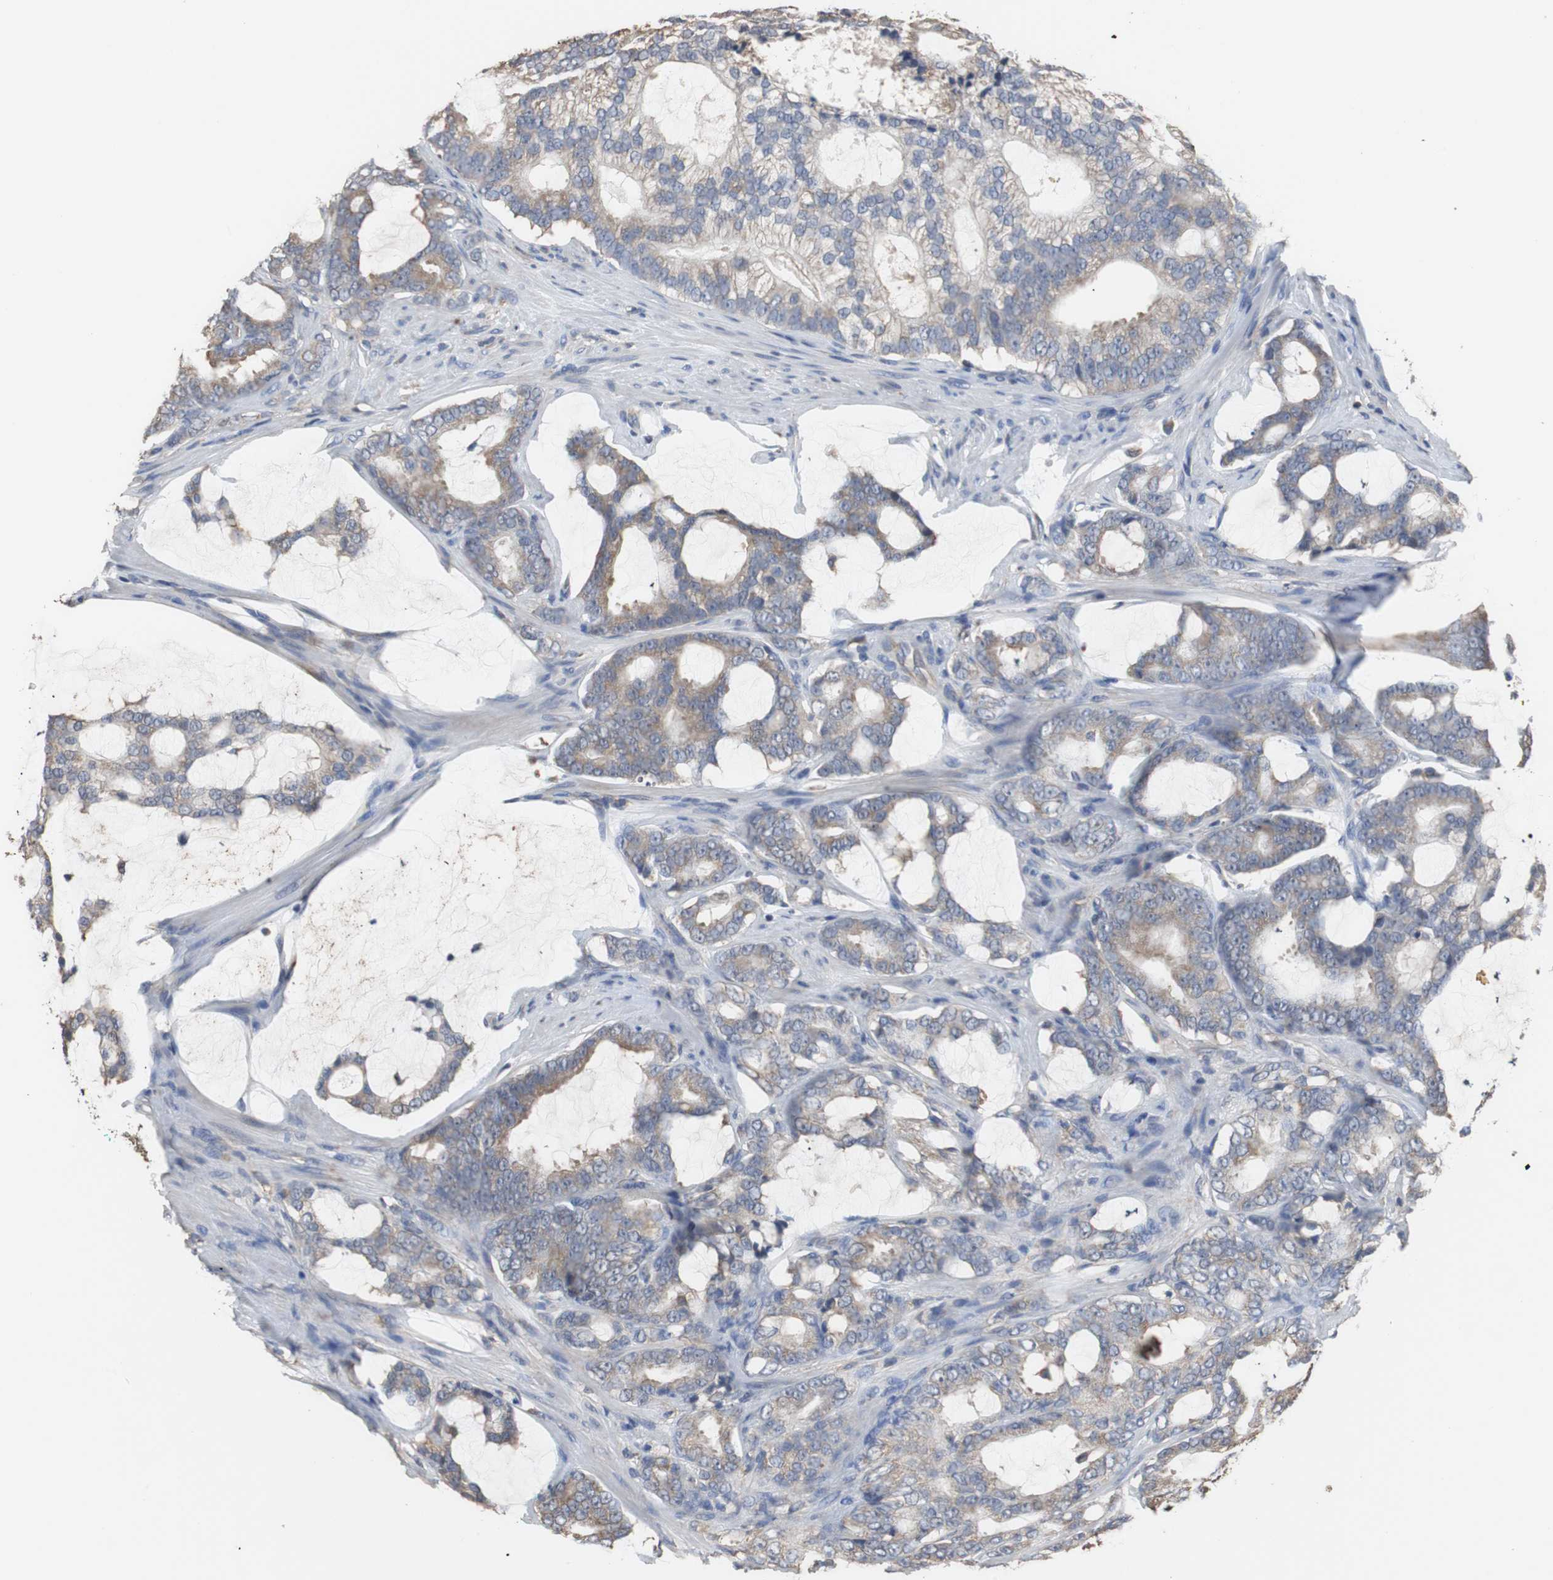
{"staining": {"intensity": "weak", "quantity": "25%-75%", "location": "cytoplasmic/membranous"}, "tissue": "prostate cancer", "cell_type": "Tumor cells", "image_type": "cancer", "snomed": [{"axis": "morphology", "description": "Adenocarcinoma, Low grade"}, {"axis": "topography", "description": "Prostate"}], "caption": "High-power microscopy captured an immunohistochemistry (IHC) histopathology image of prostate cancer (adenocarcinoma (low-grade)), revealing weak cytoplasmic/membranous staining in approximately 25%-75% of tumor cells. (brown staining indicates protein expression, while blue staining denotes nuclei).", "gene": "SCIMP", "patient": {"sex": "male", "age": 58}}